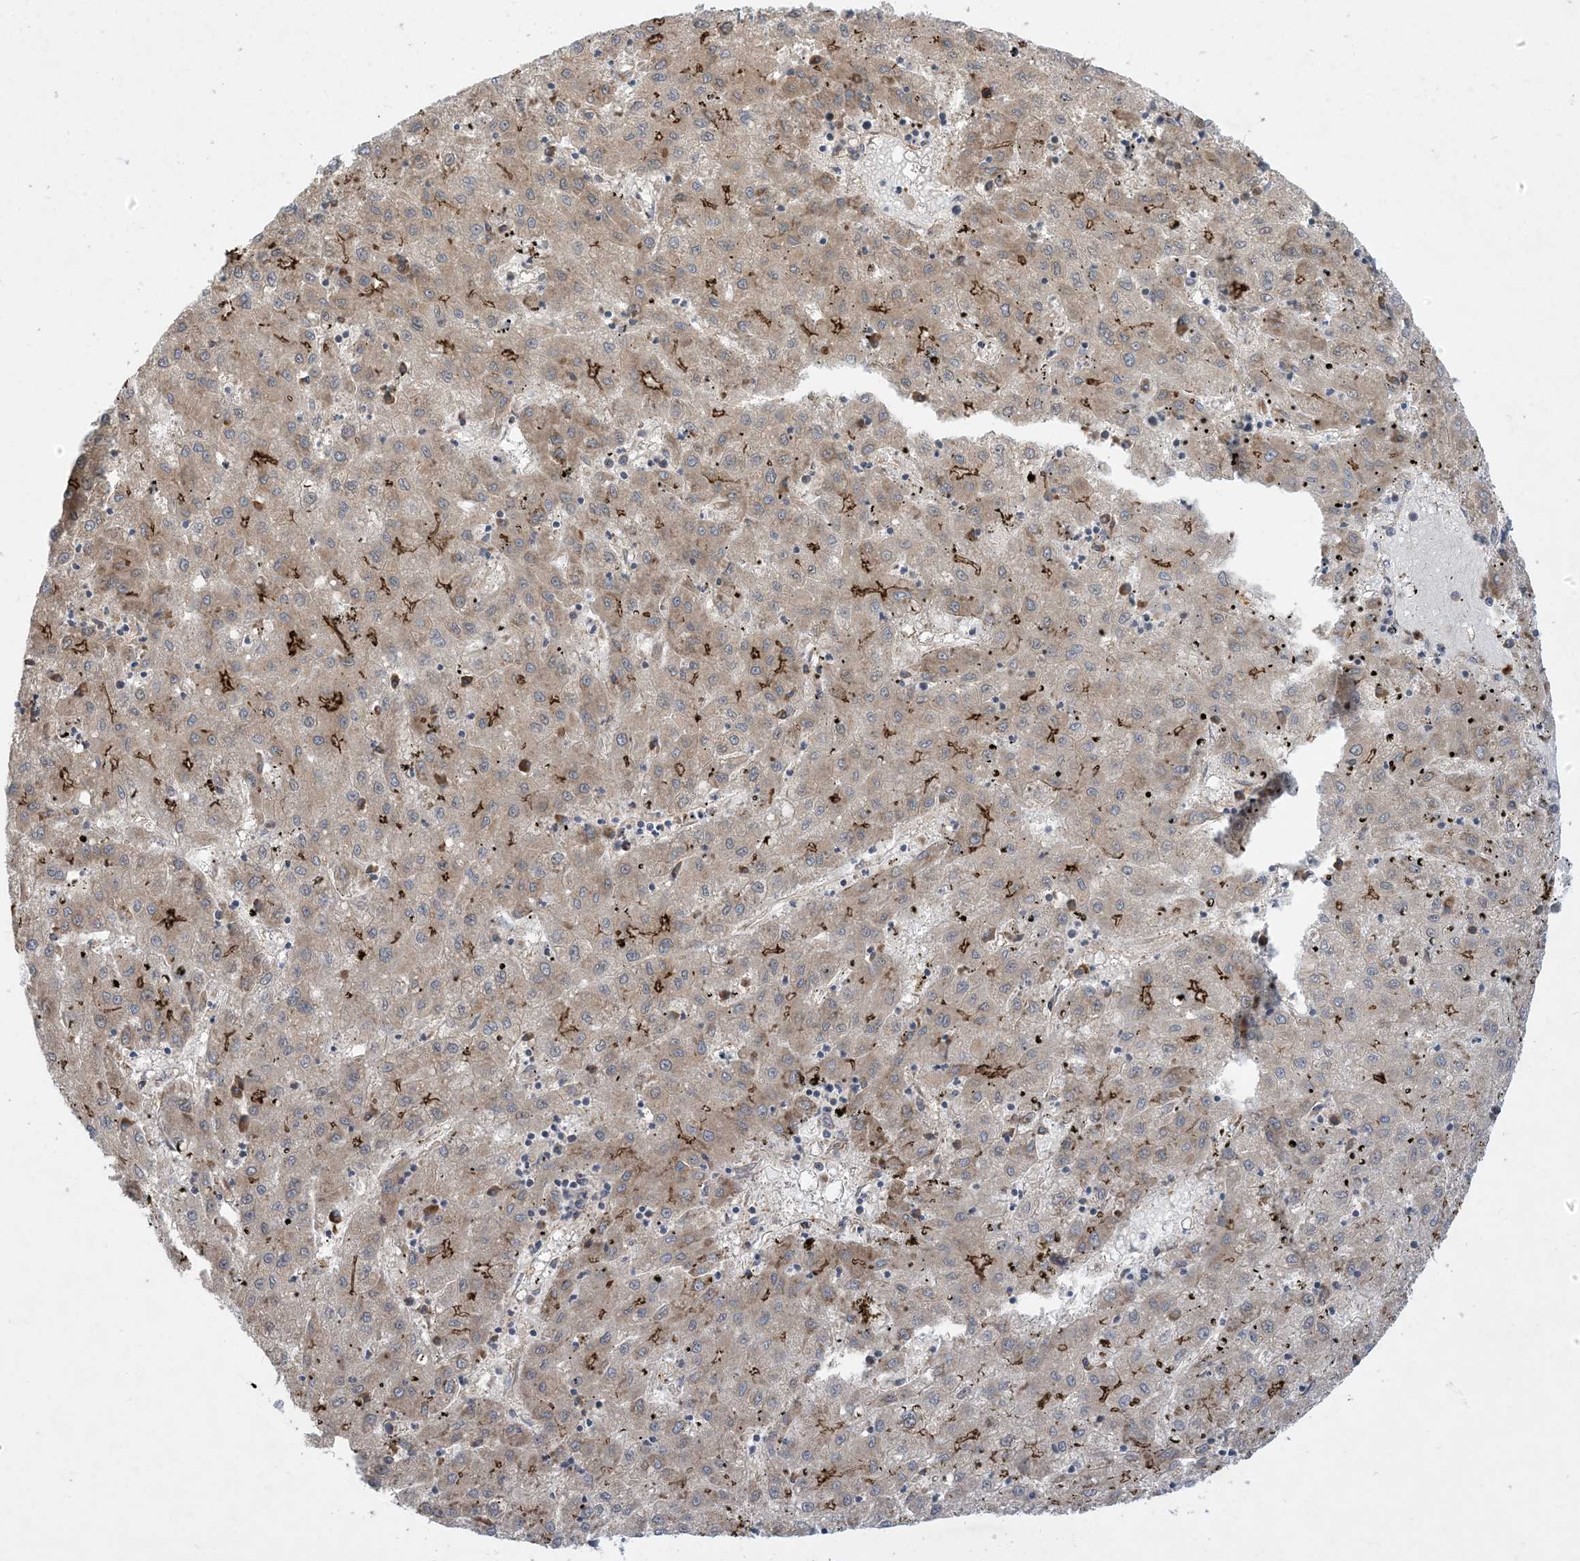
{"staining": {"intensity": "strong", "quantity": "<25%", "location": "cytoplasmic/membranous"}, "tissue": "liver cancer", "cell_type": "Tumor cells", "image_type": "cancer", "snomed": [{"axis": "morphology", "description": "Carcinoma, Hepatocellular, NOS"}, {"axis": "topography", "description": "Liver"}], "caption": "Protein expression analysis of human hepatocellular carcinoma (liver) reveals strong cytoplasmic/membranous expression in approximately <25% of tumor cells. (brown staining indicates protein expression, while blue staining denotes nuclei).", "gene": "OTOP1", "patient": {"sex": "male", "age": 72}}